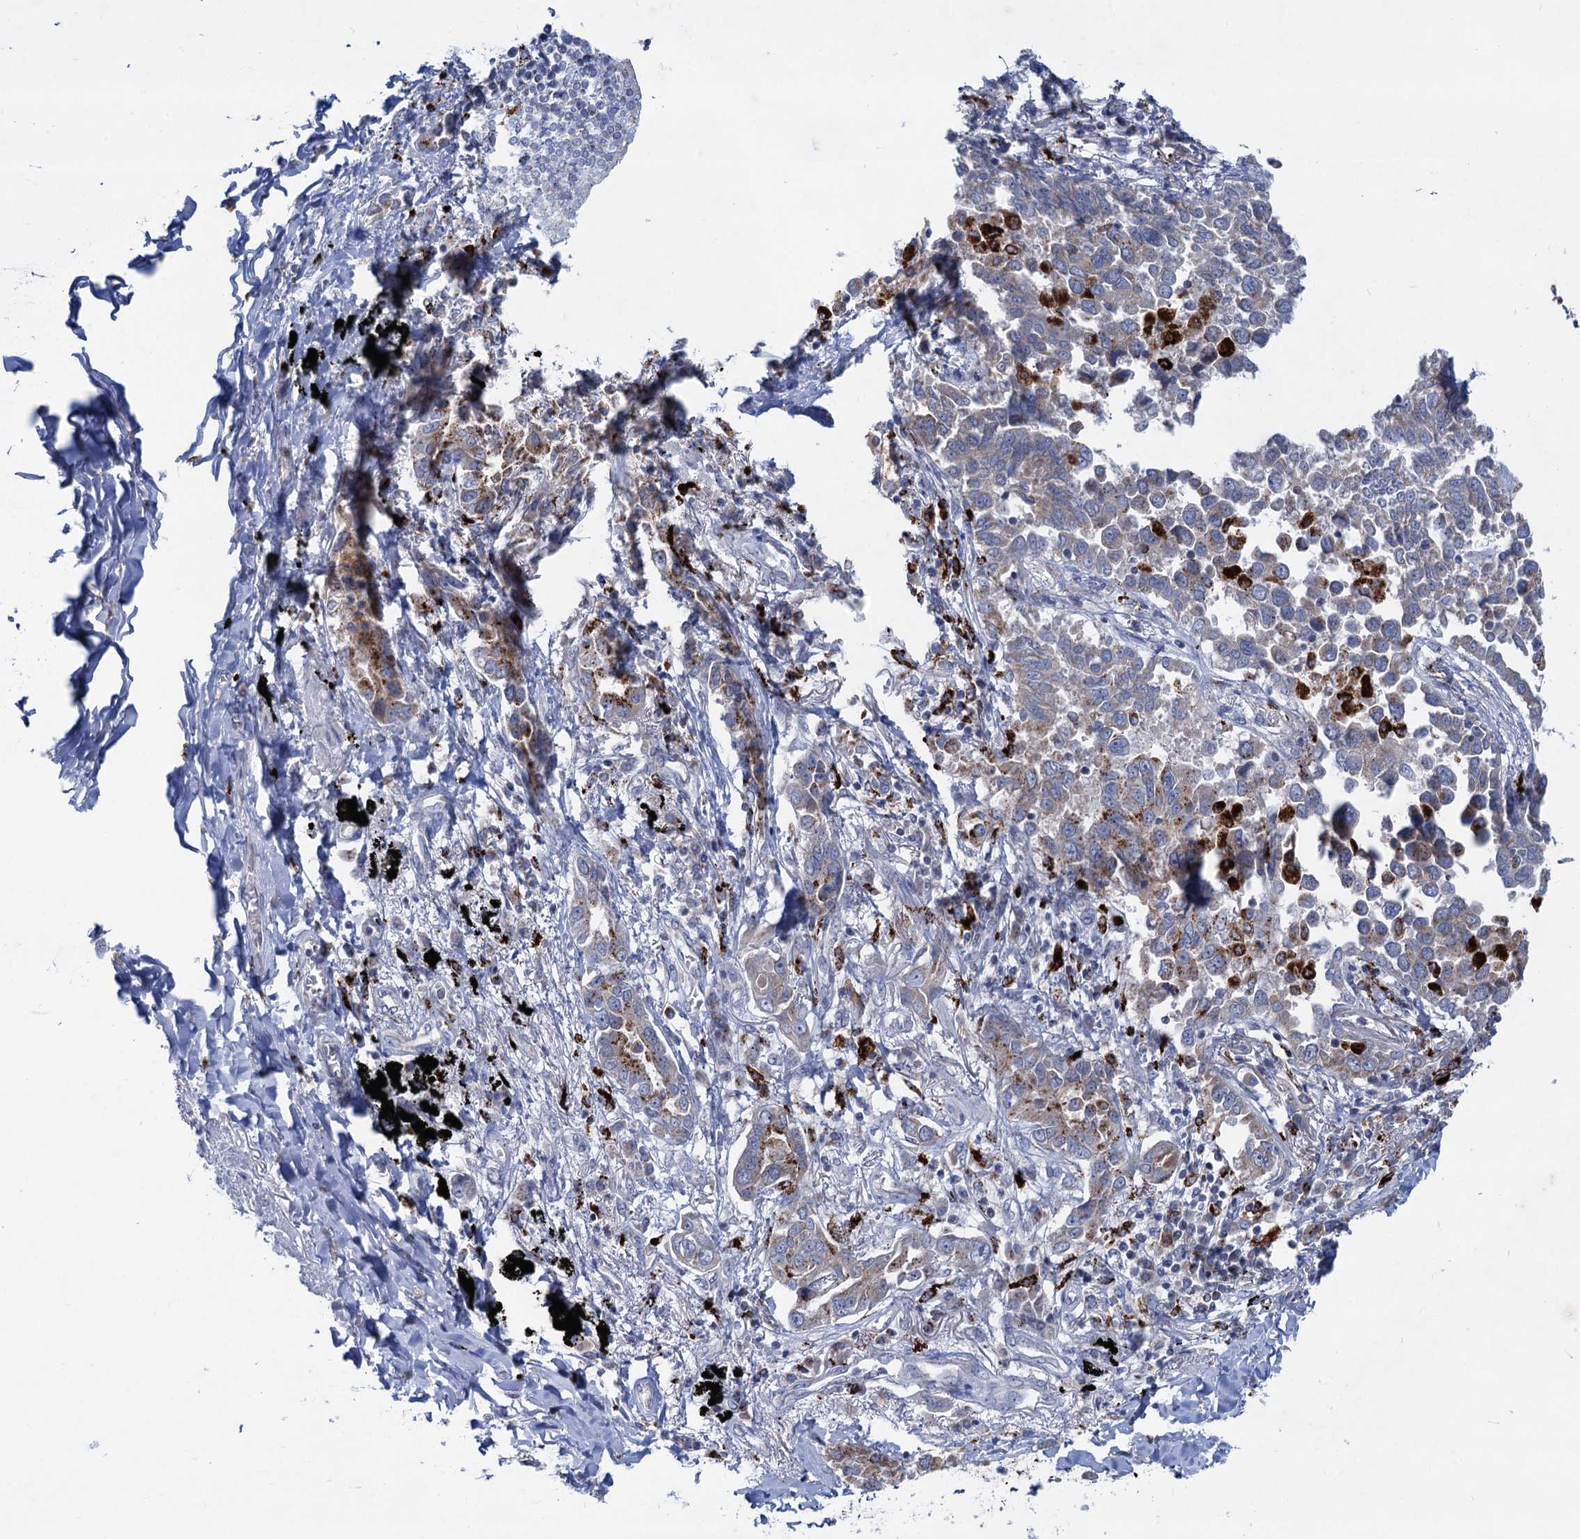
{"staining": {"intensity": "weak", "quantity": "25%-75%", "location": "cytoplasmic/membranous"}, "tissue": "lung cancer", "cell_type": "Tumor cells", "image_type": "cancer", "snomed": [{"axis": "morphology", "description": "Adenocarcinoma, NOS"}, {"axis": "topography", "description": "Lung"}], "caption": "Lung cancer (adenocarcinoma) stained with immunohistochemistry (IHC) exhibits weak cytoplasmic/membranous positivity in approximately 25%-75% of tumor cells.", "gene": "ANKS3", "patient": {"sex": "male", "age": 67}}